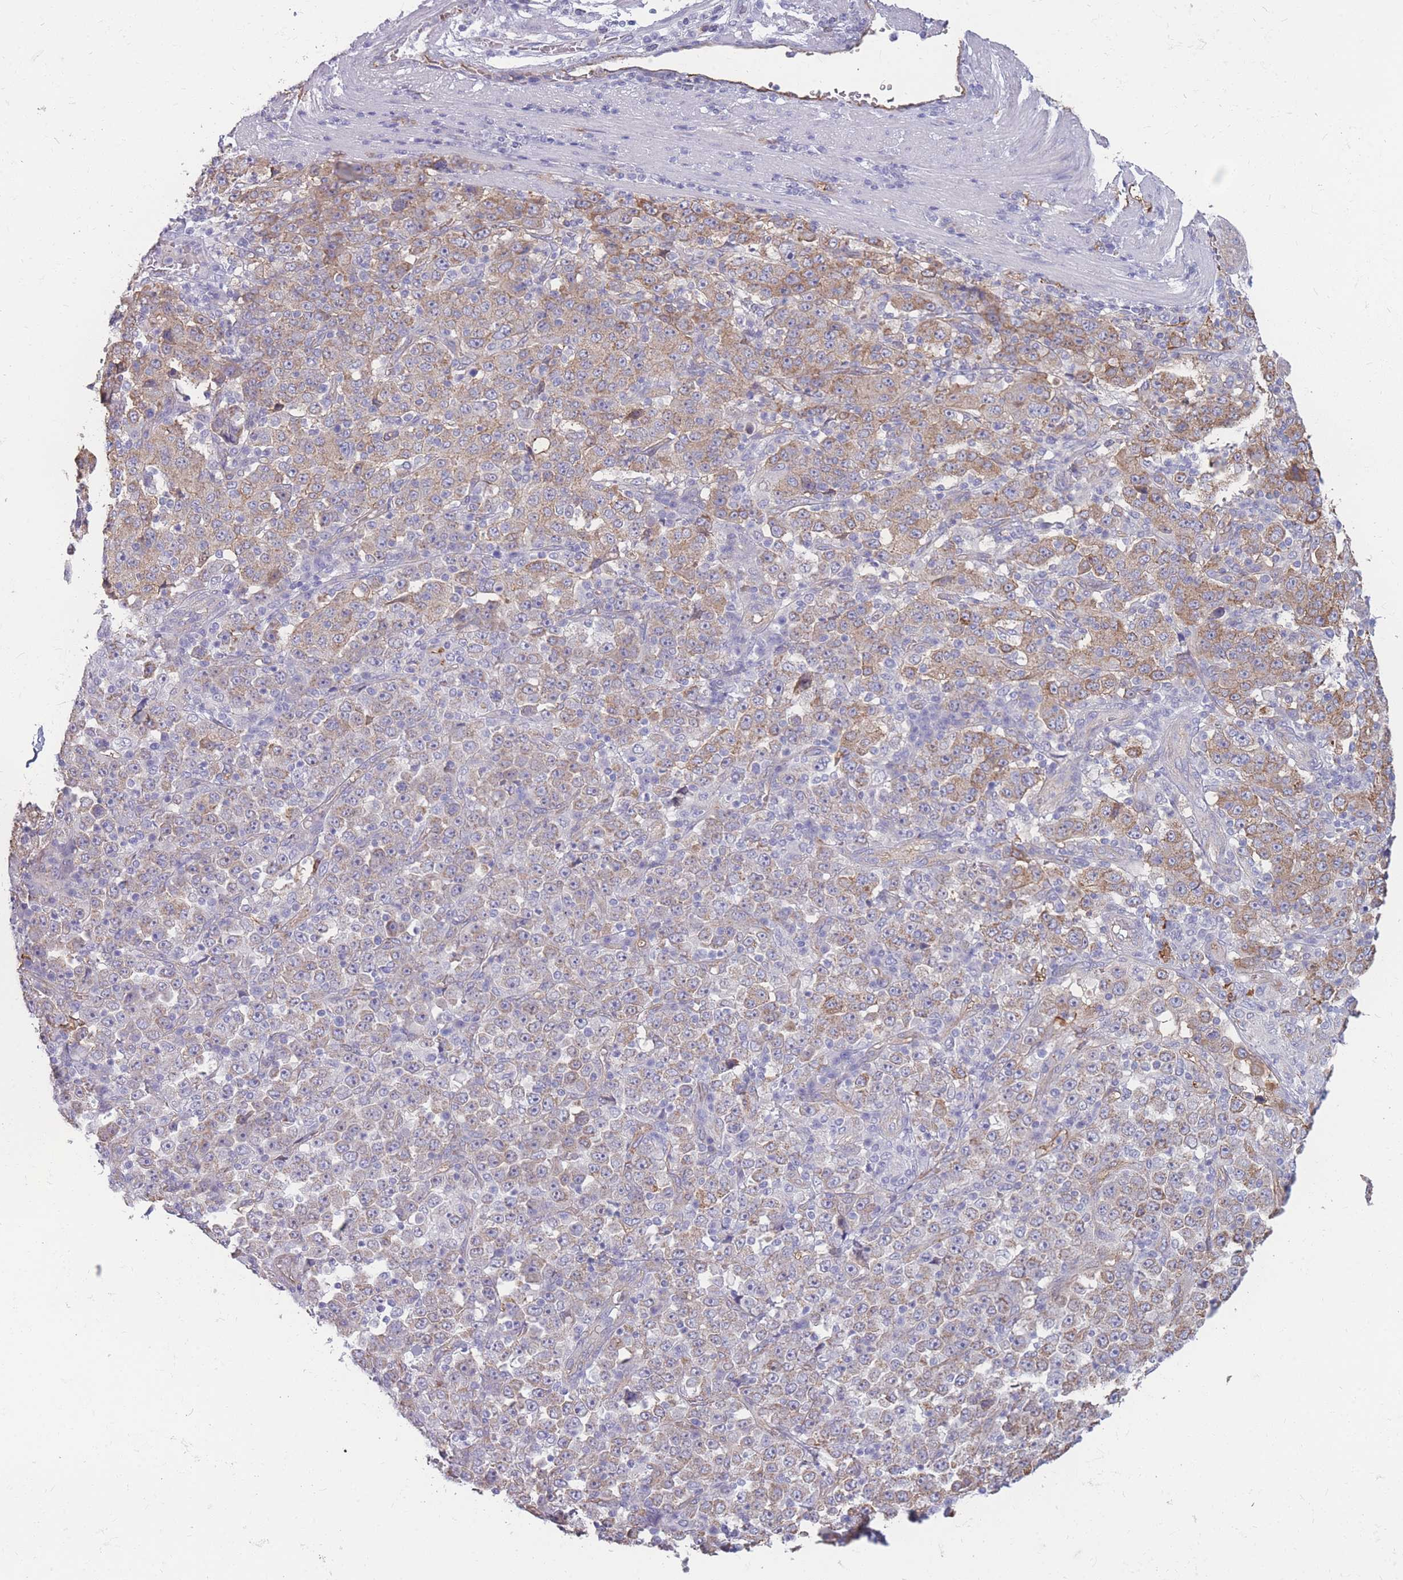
{"staining": {"intensity": "moderate", "quantity": "<25%", "location": "cytoplasmic/membranous"}, "tissue": "stomach cancer", "cell_type": "Tumor cells", "image_type": "cancer", "snomed": [{"axis": "morphology", "description": "Normal tissue, NOS"}, {"axis": "morphology", "description": "Adenocarcinoma, NOS"}, {"axis": "topography", "description": "Stomach, upper"}, {"axis": "topography", "description": "Stomach"}], "caption": "This histopathology image exhibits stomach cancer (adenocarcinoma) stained with IHC to label a protein in brown. The cytoplasmic/membranous of tumor cells show moderate positivity for the protein. Nuclei are counter-stained blue.", "gene": "GNA11", "patient": {"sex": "male", "age": 59}}